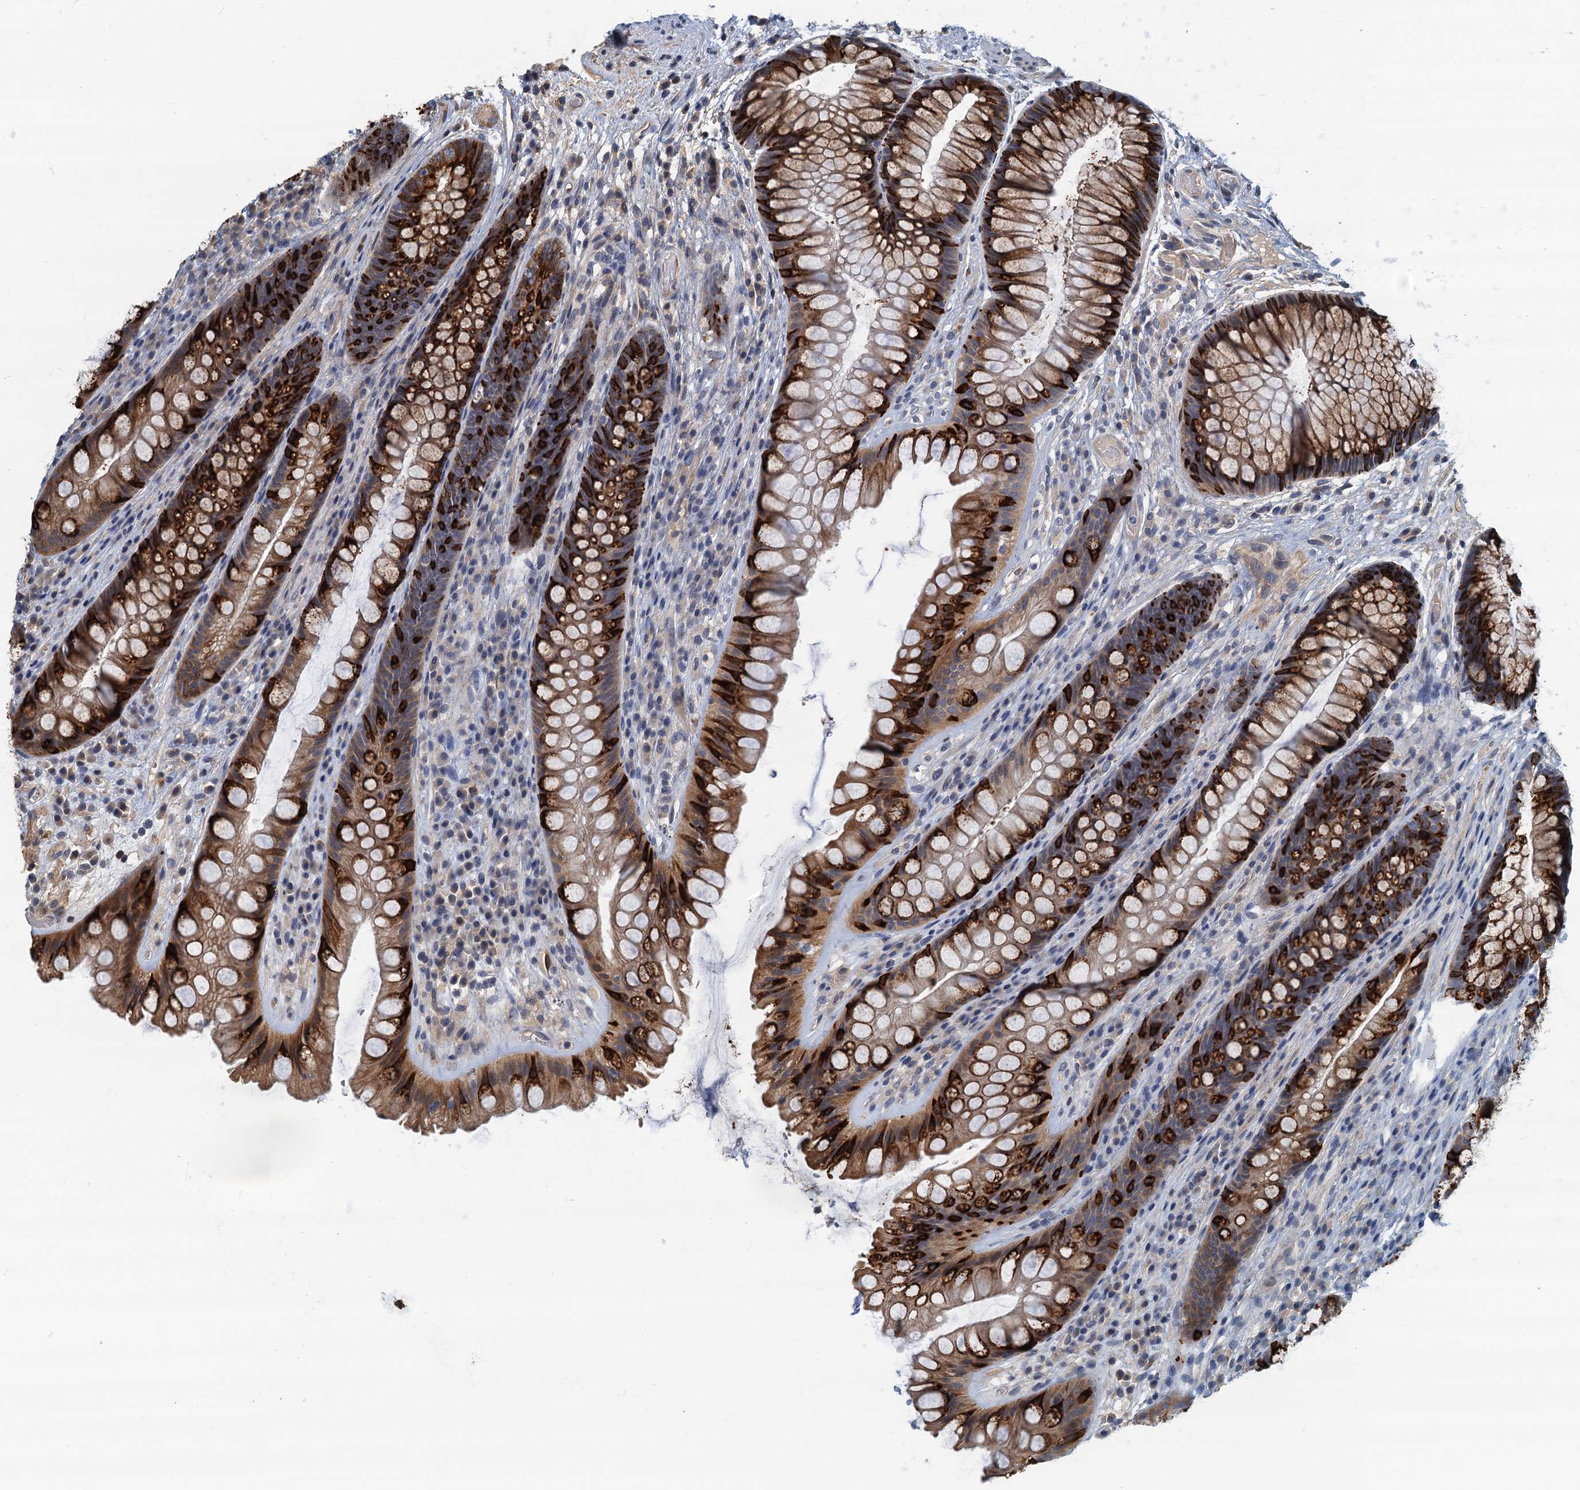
{"staining": {"intensity": "strong", "quantity": "25%-75%", "location": "cytoplasmic/membranous"}, "tissue": "rectum", "cell_type": "Glandular cells", "image_type": "normal", "snomed": [{"axis": "morphology", "description": "Normal tissue, NOS"}, {"axis": "topography", "description": "Rectum"}], "caption": "The histopathology image displays a brown stain indicating the presence of a protein in the cytoplasmic/membranous of glandular cells in rectum. The protein of interest is stained brown, and the nuclei are stained in blue (DAB (3,3'-diaminobenzidine) IHC with brightfield microscopy, high magnification).", "gene": "CKAP2L", "patient": {"sex": "male", "age": 74}}